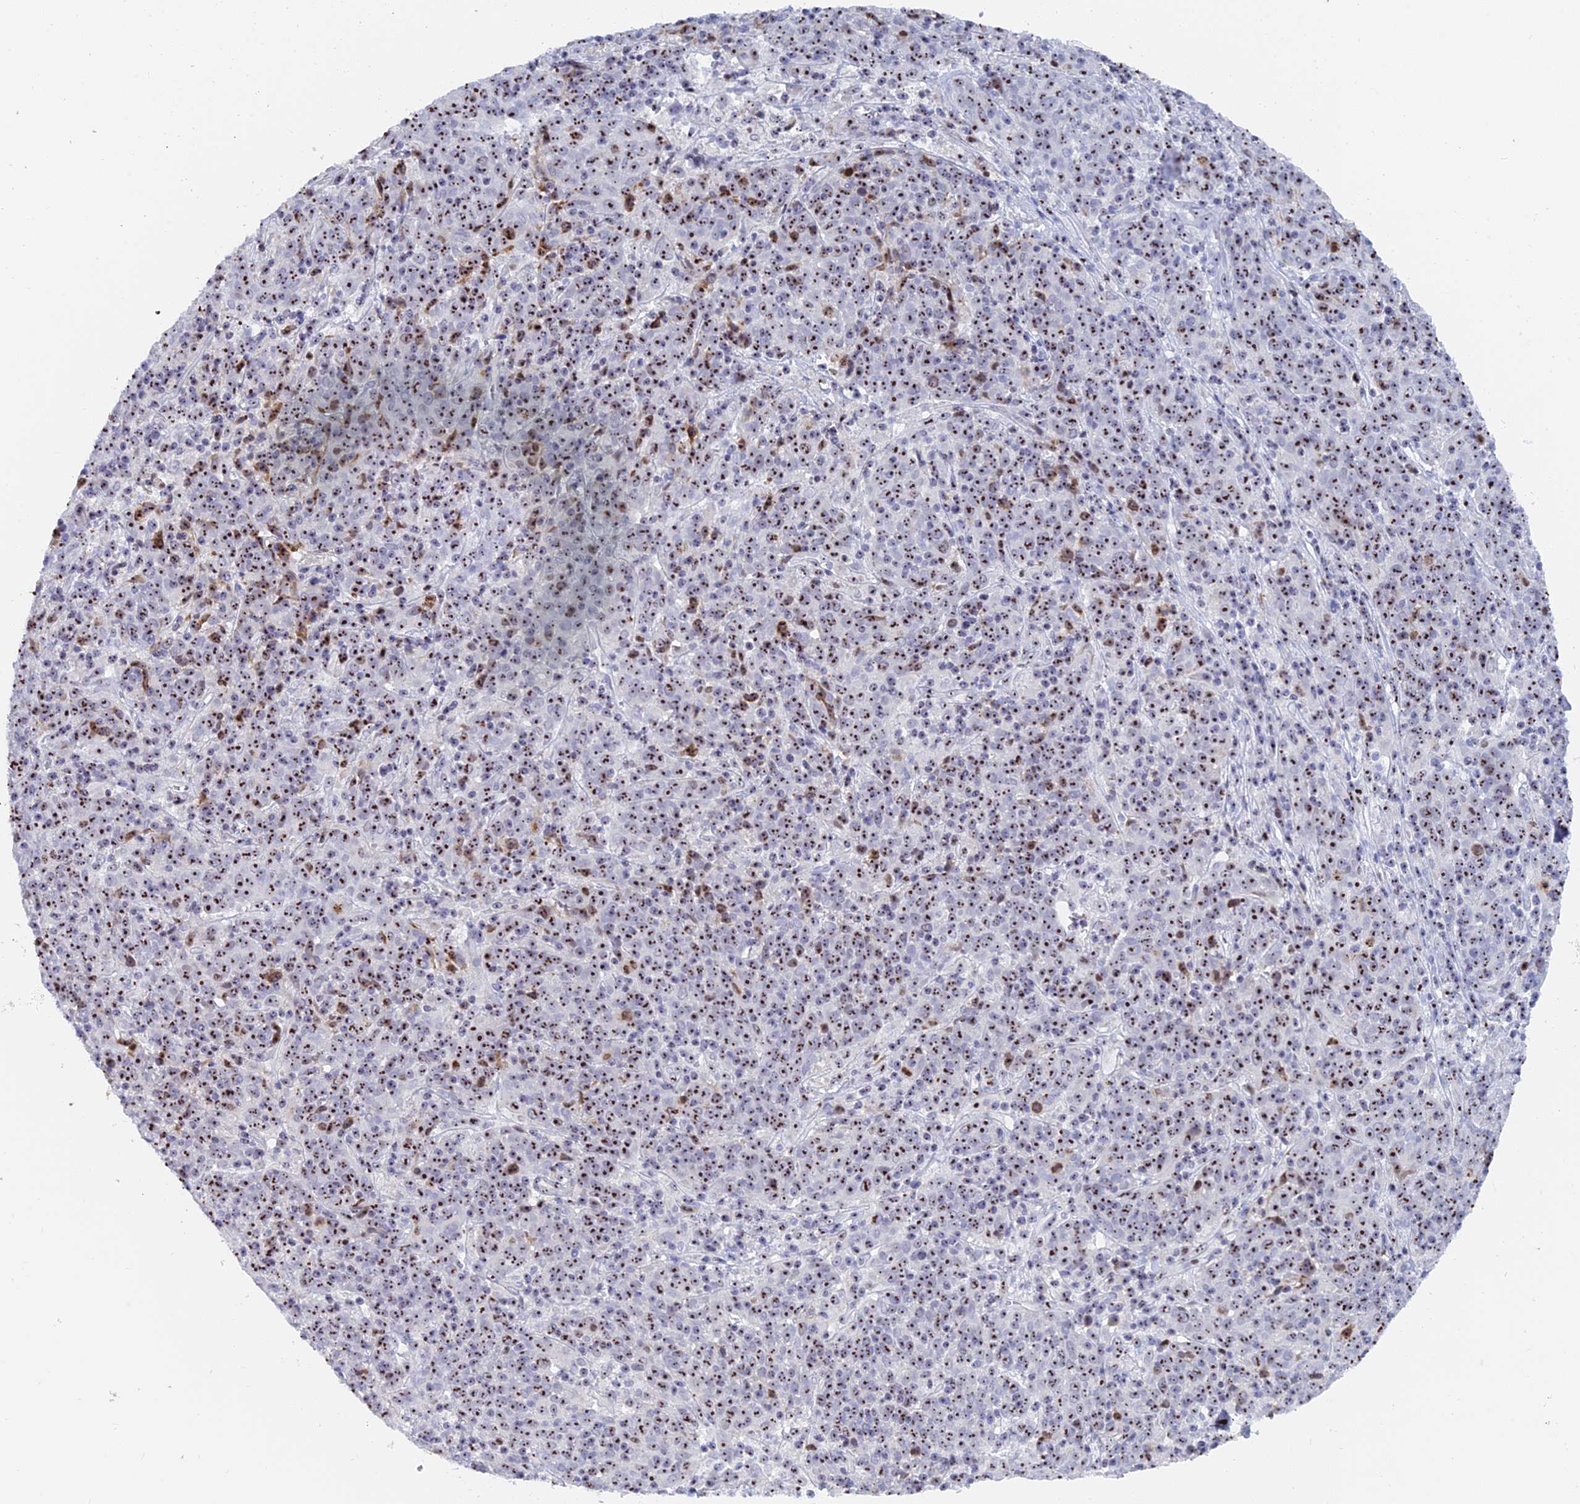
{"staining": {"intensity": "strong", "quantity": "25%-75%", "location": "nuclear"}, "tissue": "cervical cancer", "cell_type": "Tumor cells", "image_type": "cancer", "snomed": [{"axis": "morphology", "description": "Squamous cell carcinoma, NOS"}, {"axis": "topography", "description": "Cervix"}], "caption": "Strong nuclear protein staining is appreciated in about 25%-75% of tumor cells in cervical squamous cell carcinoma.", "gene": "RSL1D1", "patient": {"sex": "female", "age": 67}}